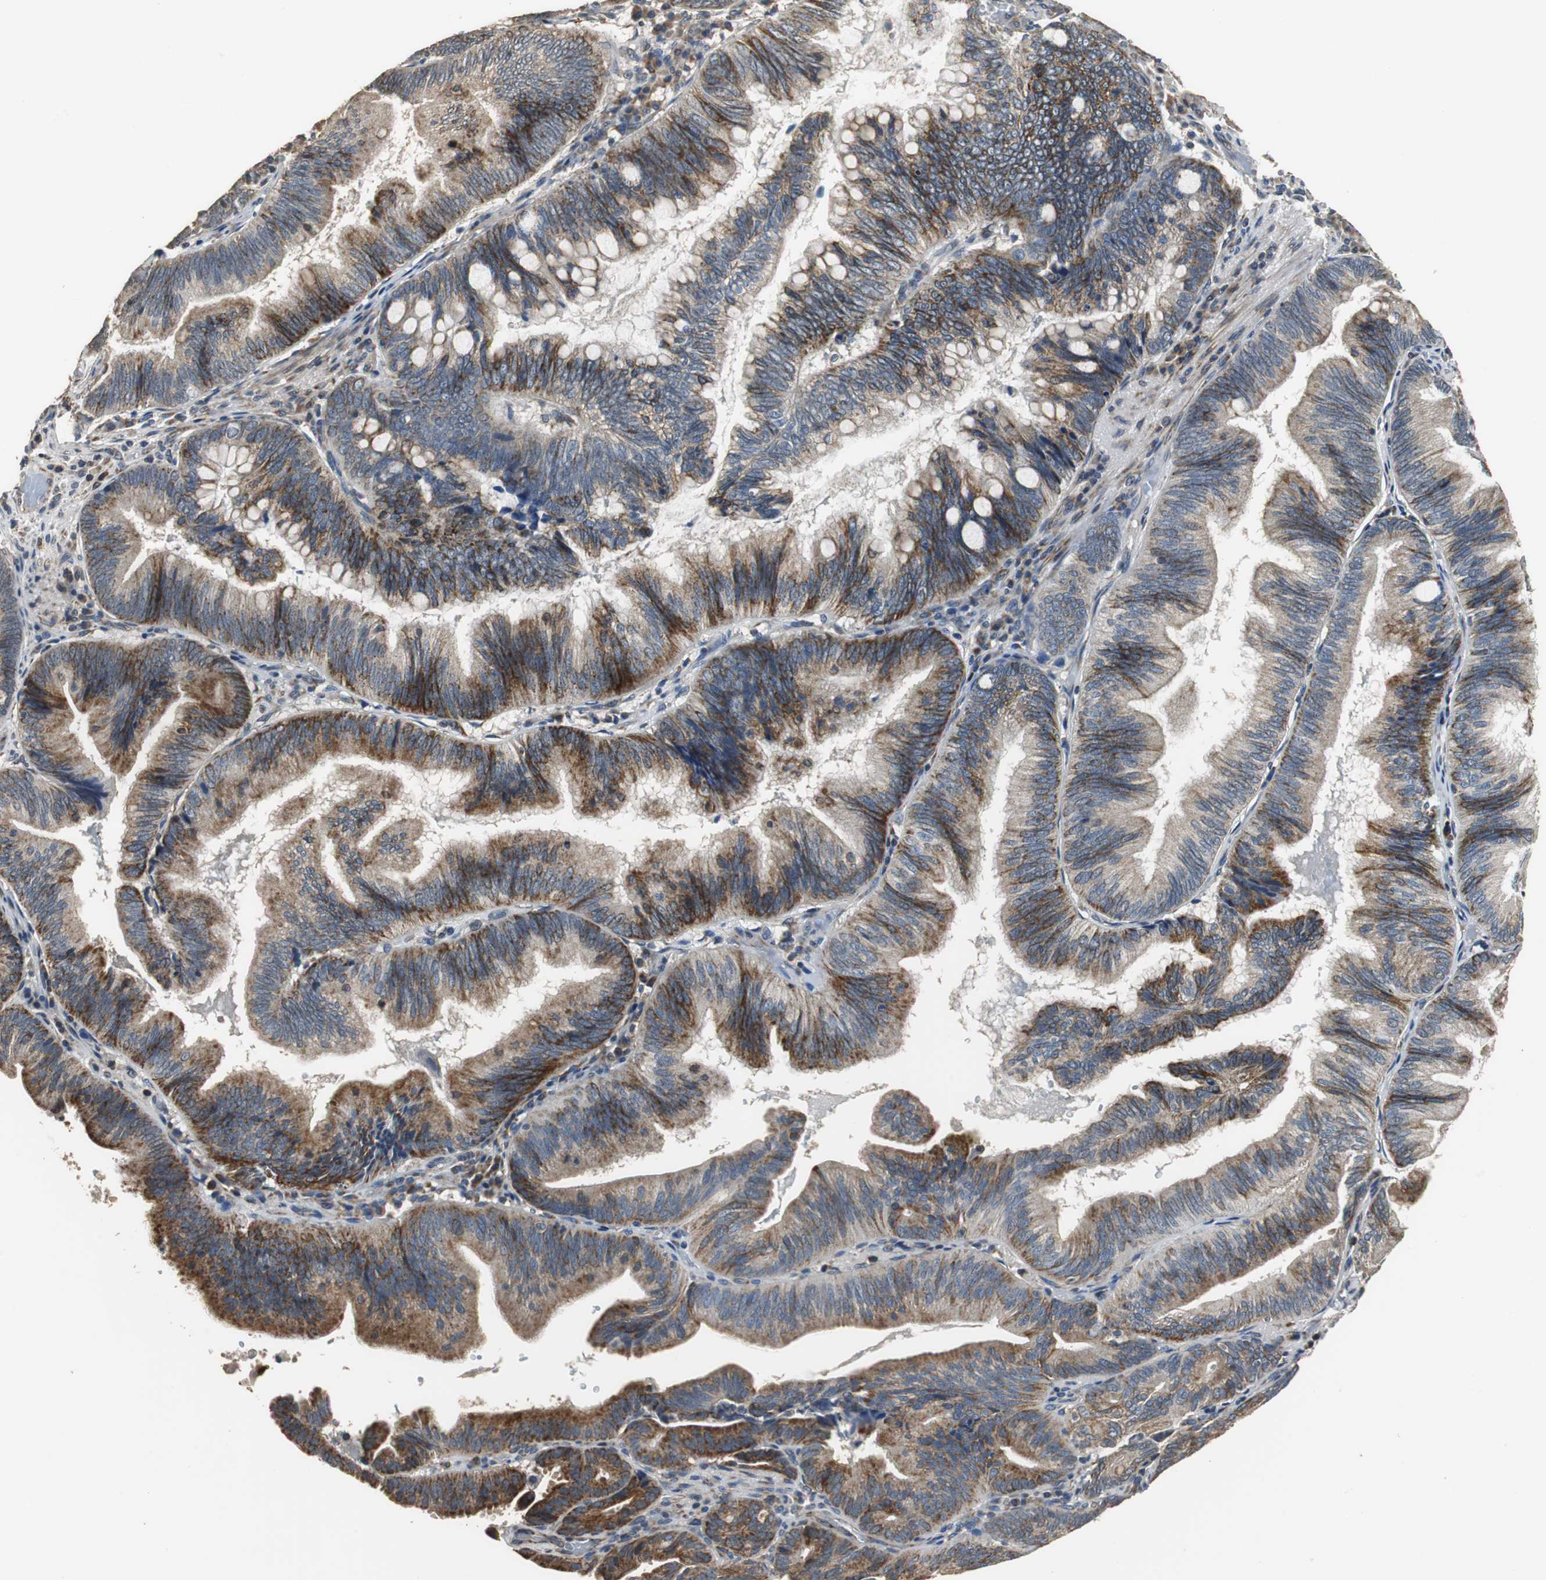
{"staining": {"intensity": "moderate", "quantity": ">75%", "location": "cytoplasmic/membranous"}, "tissue": "pancreatic cancer", "cell_type": "Tumor cells", "image_type": "cancer", "snomed": [{"axis": "morphology", "description": "Adenocarcinoma, NOS"}, {"axis": "topography", "description": "Pancreas"}], "caption": "Human pancreatic adenocarcinoma stained with a brown dye displays moderate cytoplasmic/membranous positive positivity in about >75% of tumor cells.", "gene": "HMGCL", "patient": {"sex": "male", "age": 82}}